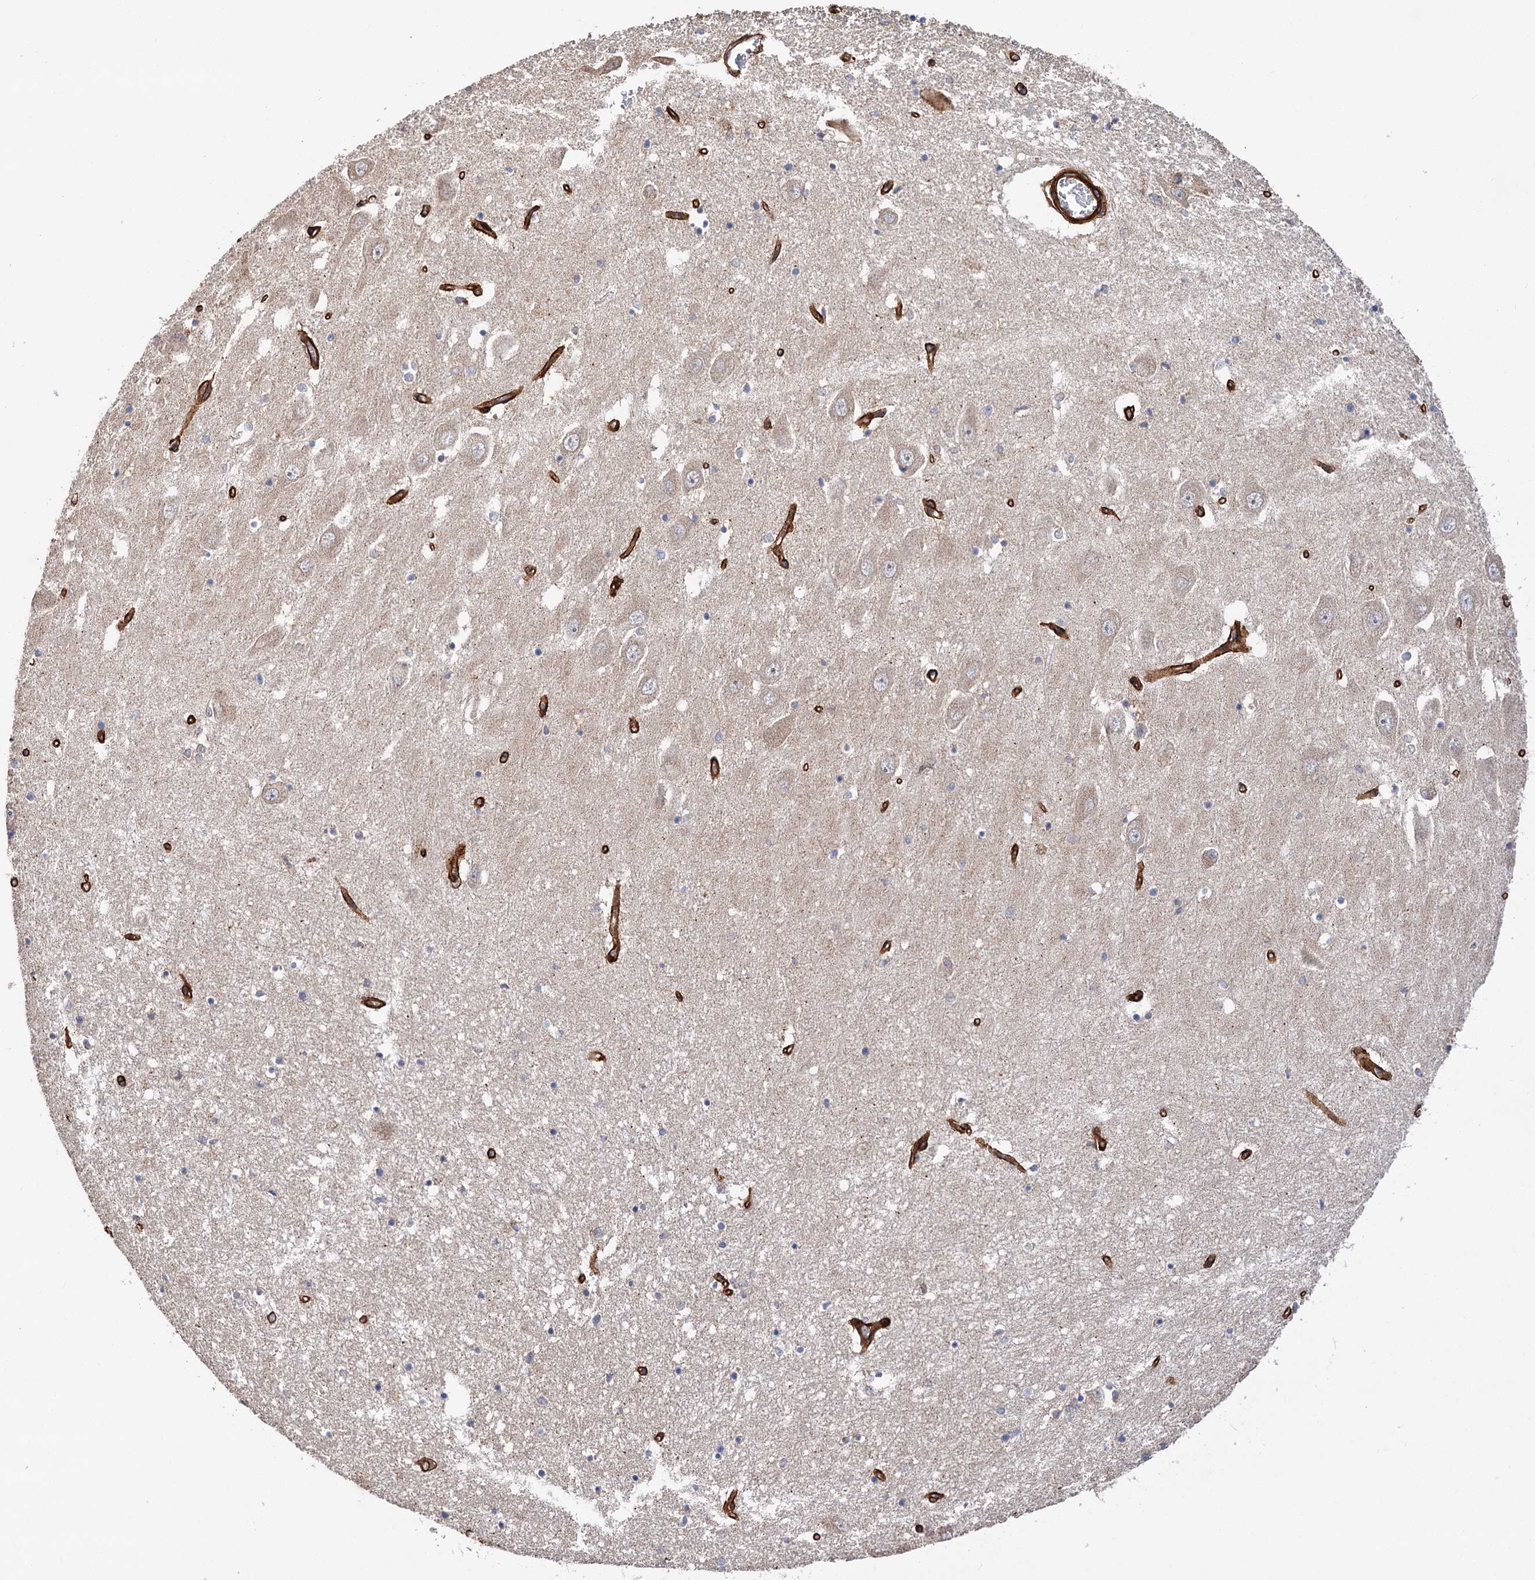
{"staining": {"intensity": "negative", "quantity": "none", "location": "none"}, "tissue": "hippocampus", "cell_type": "Glial cells", "image_type": "normal", "snomed": [{"axis": "morphology", "description": "Normal tissue, NOS"}, {"axis": "topography", "description": "Hippocampus"}], "caption": "Immunohistochemistry (IHC) of benign human hippocampus exhibits no staining in glial cells.", "gene": "CSAD", "patient": {"sex": "male", "age": 70}}